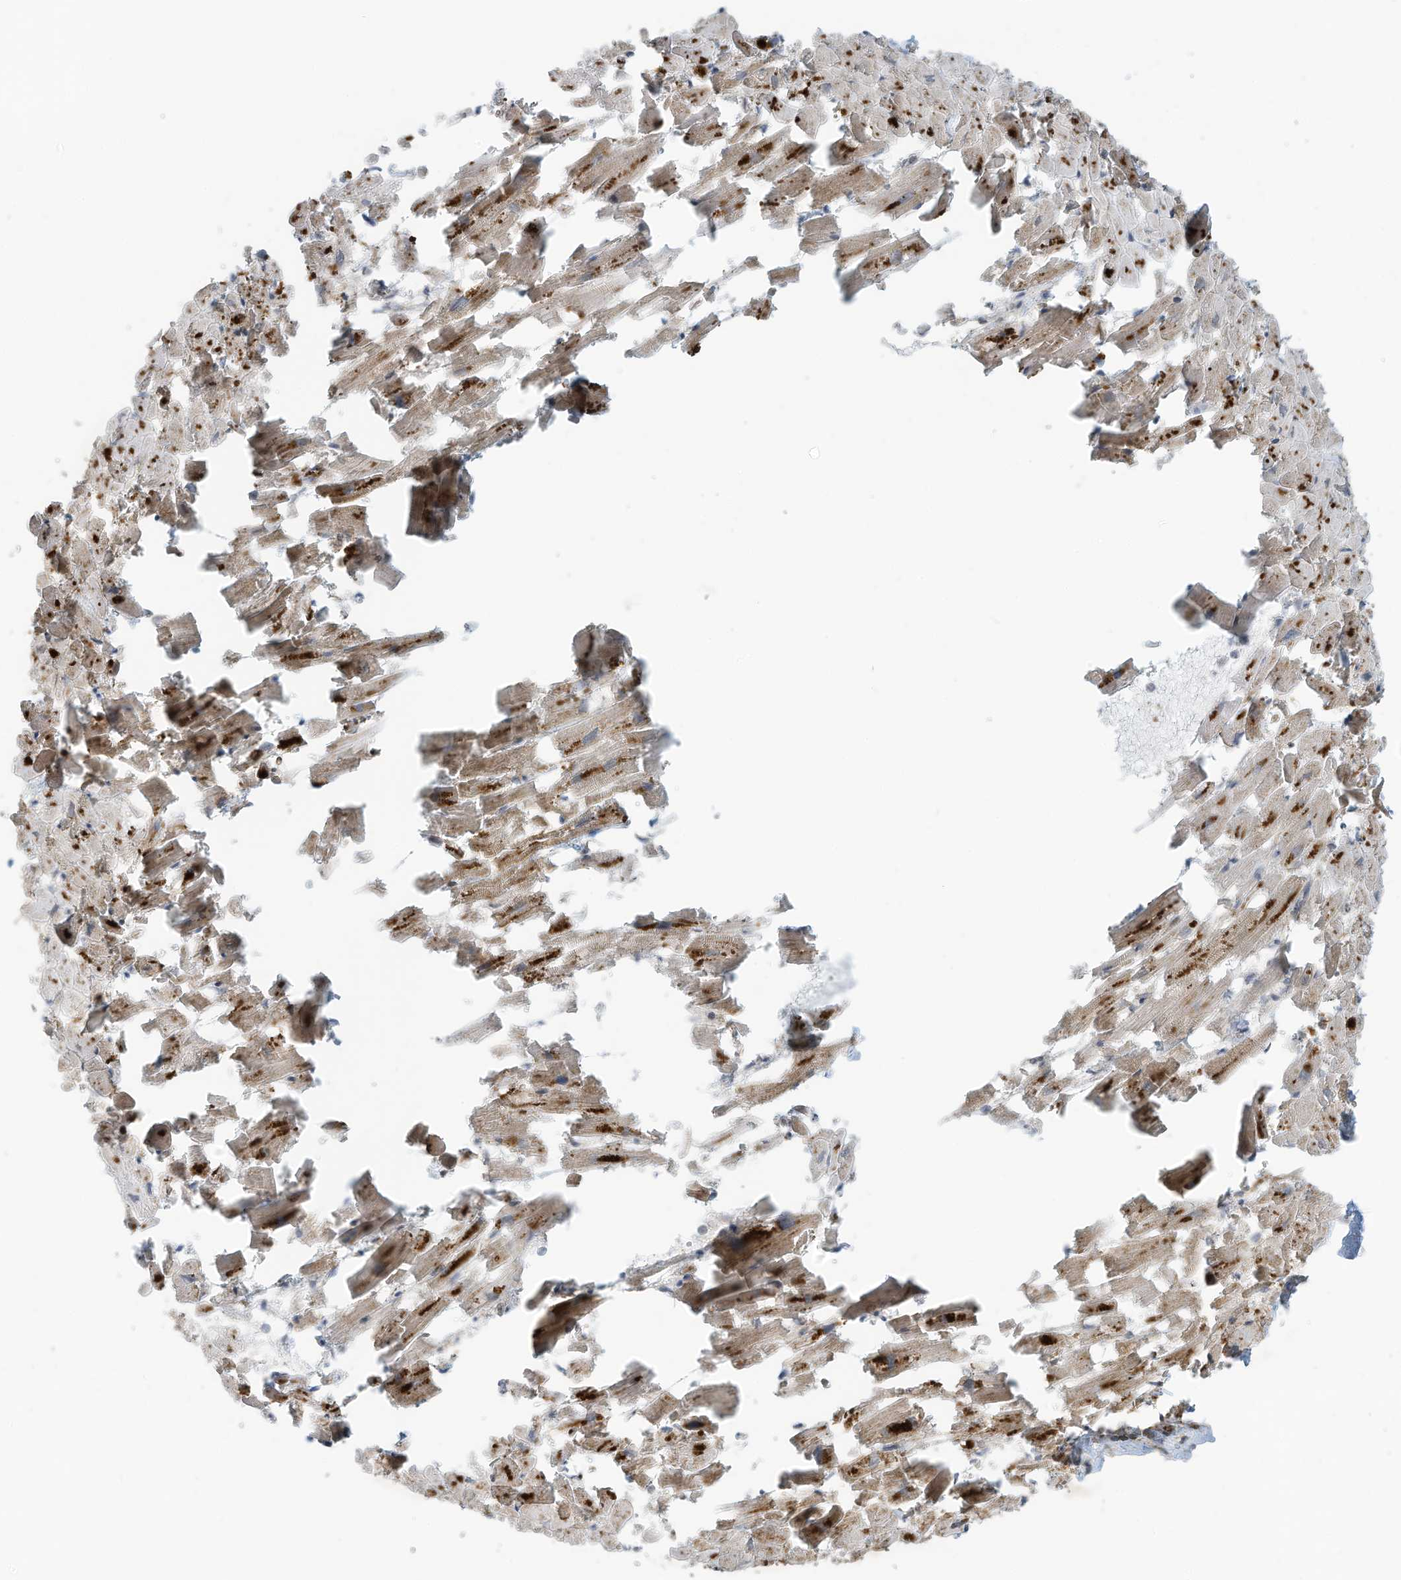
{"staining": {"intensity": "moderate", "quantity": "25%-75%", "location": "cytoplasmic/membranous"}, "tissue": "heart muscle", "cell_type": "Cardiomyocytes", "image_type": "normal", "snomed": [{"axis": "morphology", "description": "Normal tissue, NOS"}, {"axis": "topography", "description": "Heart"}], "caption": "Moderate cytoplasmic/membranous protein positivity is identified in approximately 25%-75% of cardiomyocytes in heart muscle.", "gene": "METTL6", "patient": {"sex": "female", "age": 64}}